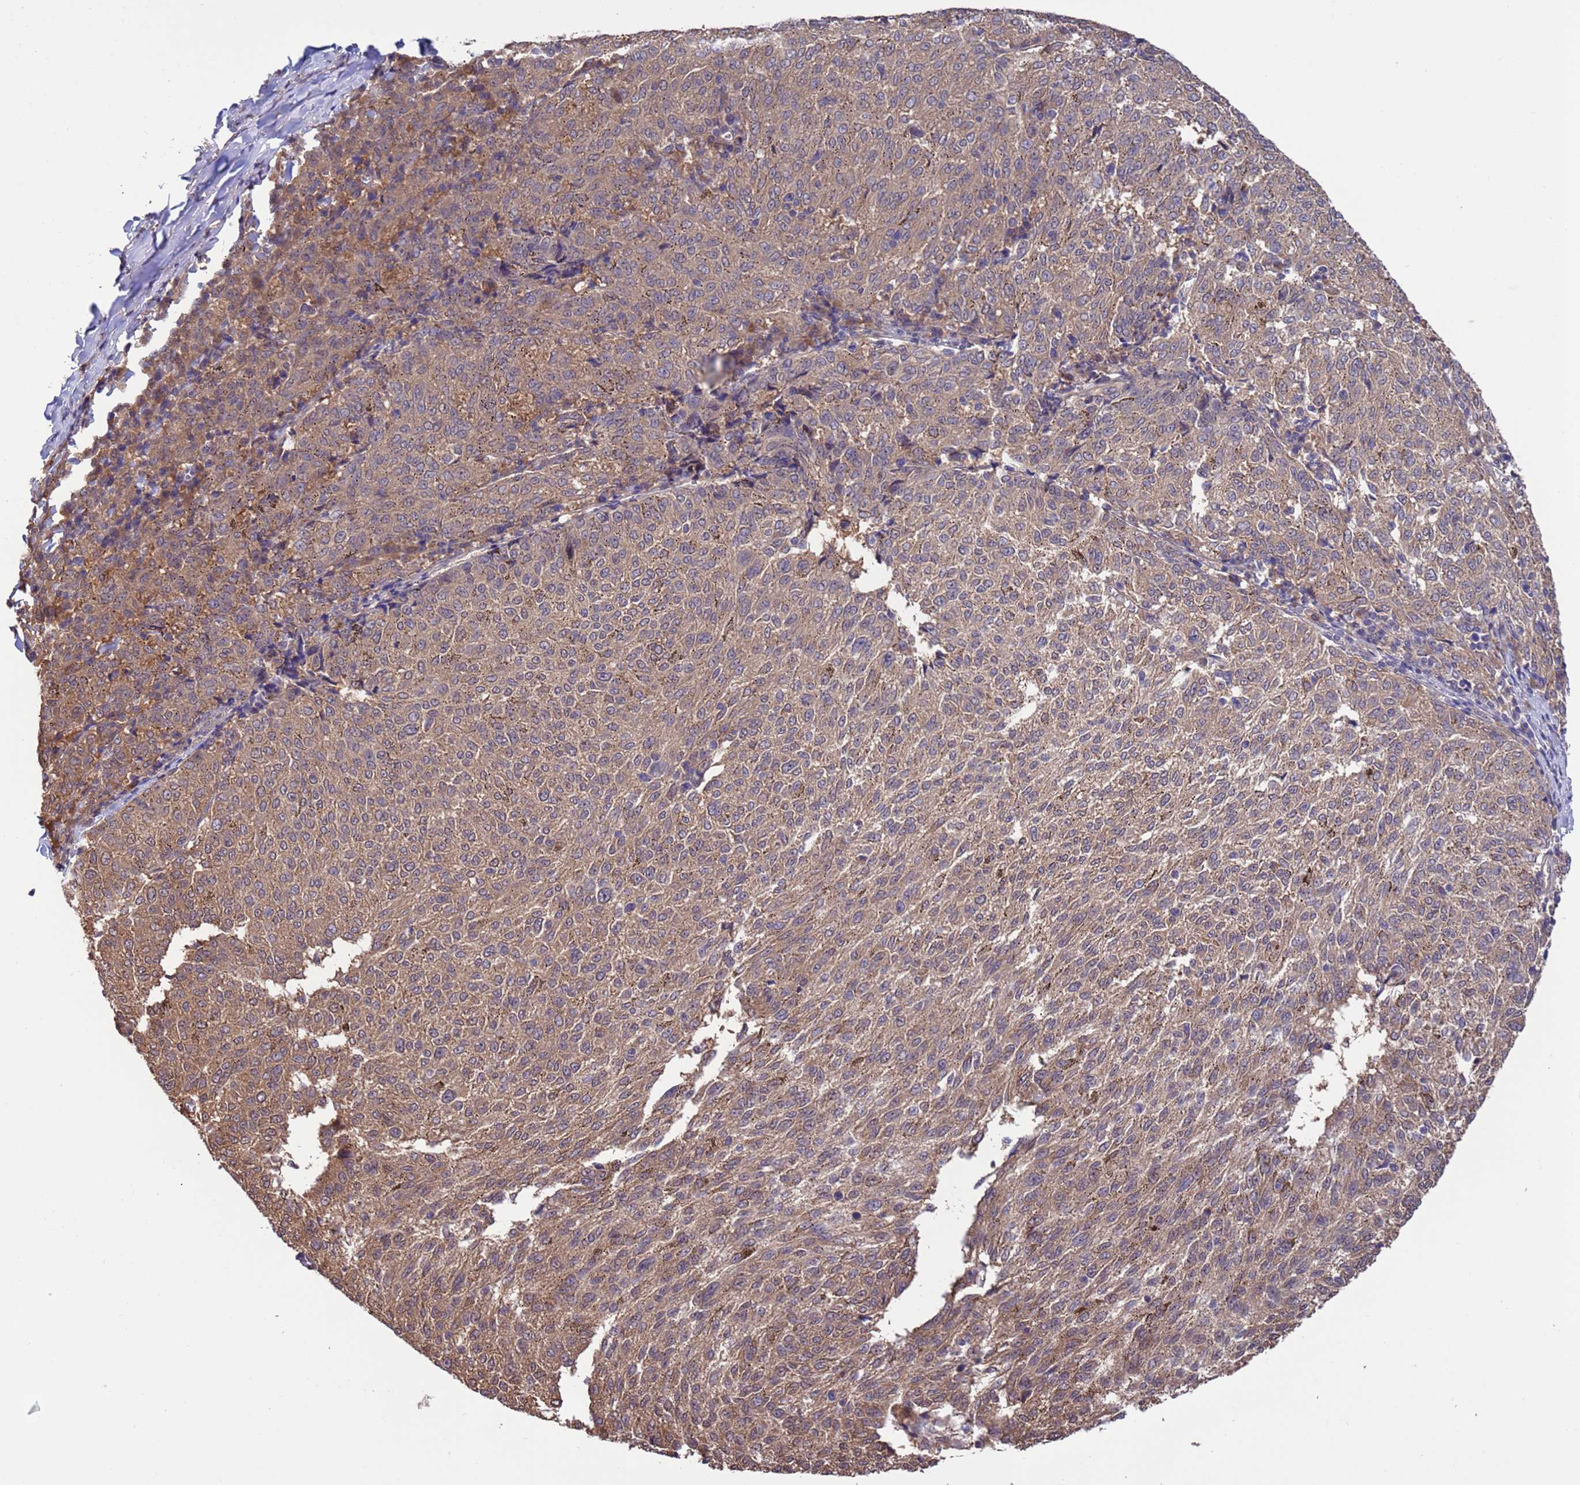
{"staining": {"intensity": "moderate", "quantity": ">75%", "location": "cytoplasmic/membranous"}, "tissue": "melanoma", "cell_type": "Tumor cells", "image_type": "cancer", "snomed": [{"axis": "morphology", "description": "Malignant melanoma, NOS"}, {"axis": "topography", "description": "Skin"}], "caption": "Immunohistochemical staining of melanoma exhibits medium levels of moderate cytoplasmic/membranous protein expression in about >75% of tumor cells.", "gene": "ZFP69B", "patient": {"sex": "female", "age": 72}}